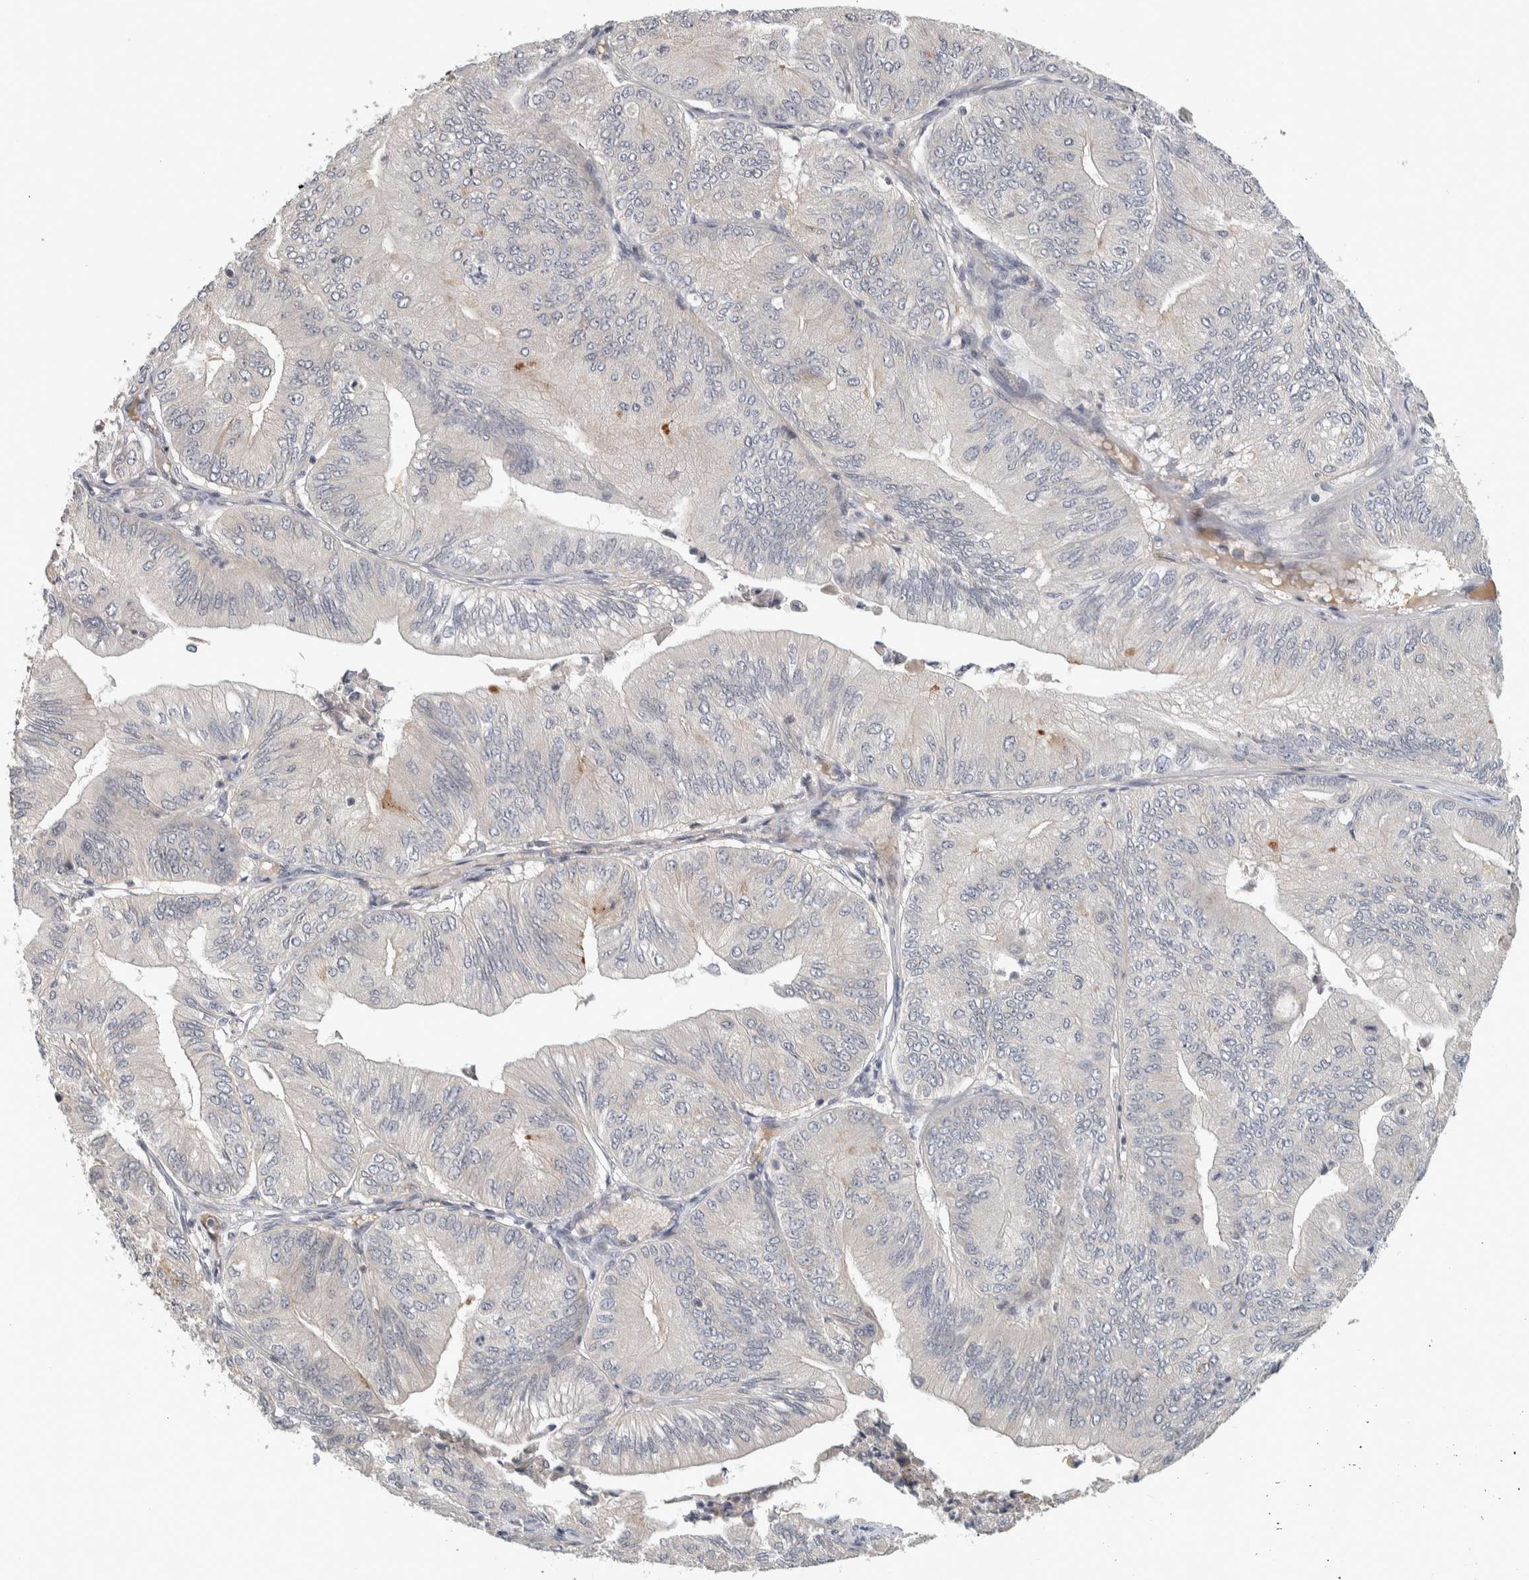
{"staining": {"intensity": "negative", "quantity": "none", "location": "none"}, "tissue": "ovarian cancer", "cell_type": "Tumor cells", "image_type": "cancer", "snomed": [{"axis": "morphology", "description": "Cystadenocarcinoma, mucinous, NOS"}, {"axis": "topography", "description": "Ovary"}], "caption": "Immunohistochemistry (IHC) photomicrograph of neoplastic tissue: human ovarian cancer stained with DAB (3,3'-diaminobenzidine) displays no significant protein expression in tumor cells.", "gene": "AFP", "patient": {"sex": "female", "age": 61}}